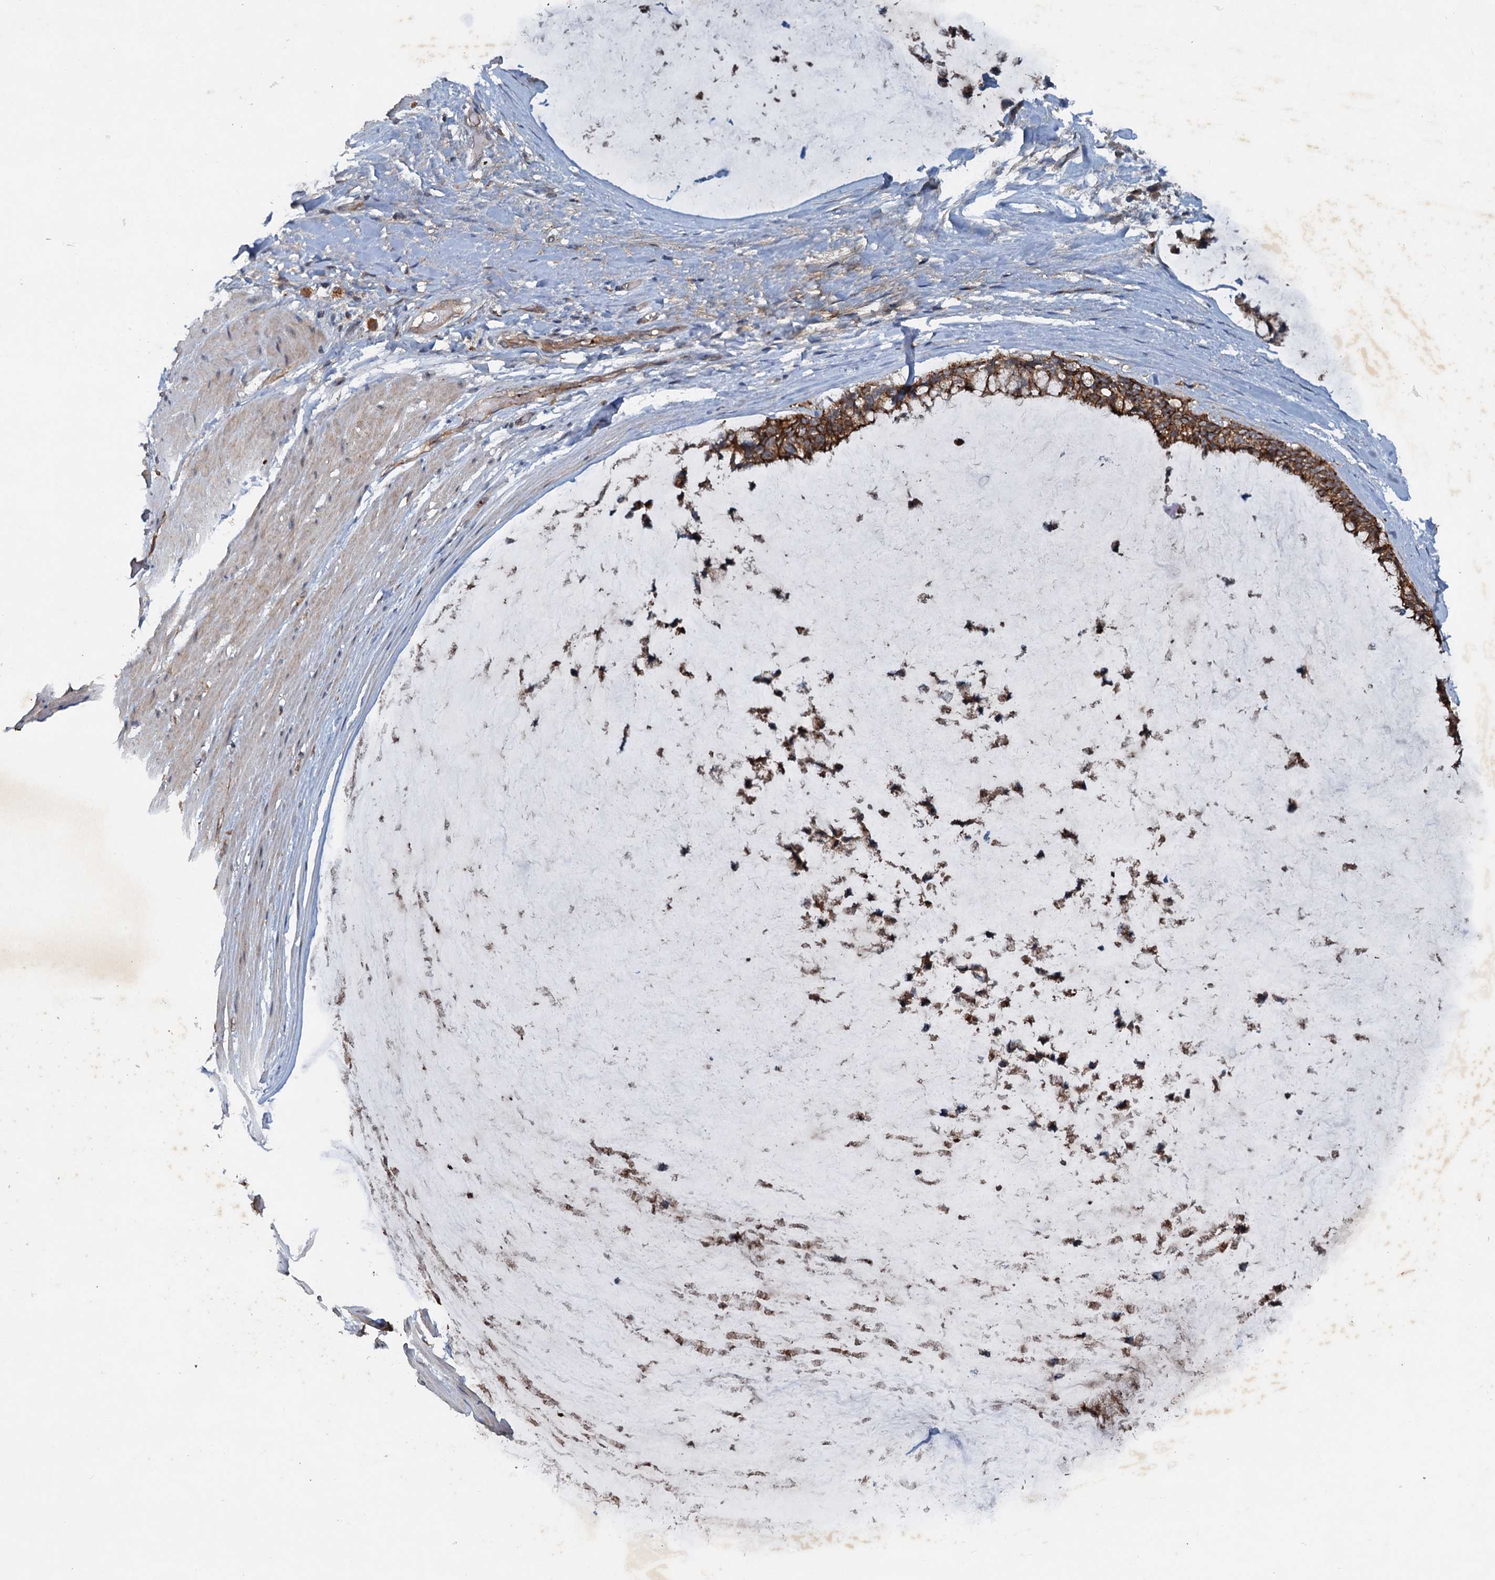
{"staining": {"intensity": "strong", "quantity": ">75%", "location": "cytoplasmic/membranous"}, "tissue": "ovarian cancer", "cell_type": "Tumor cells", "image_type": "cancer", "snomed": [{"axis": "morphology", "description": "Cystadenocarcinoma, mucinous, NOS"}, {"axis": "topography", "description": "Ovary"}], "caption": "Ovarian cancer was stained to show a protein in brown. There is high levels of strong cytoplasmic/membranous expression in approximately >75% of tumor cells. The protein of interest is stained brown, and the nuclei are stained in blue (DAB (3,3'-diaminobenzidine) IHC with brightfield microscopy, high magnification).", "gene": "N4BP2L2", "patient": {"sex": "female", "age": 39}}